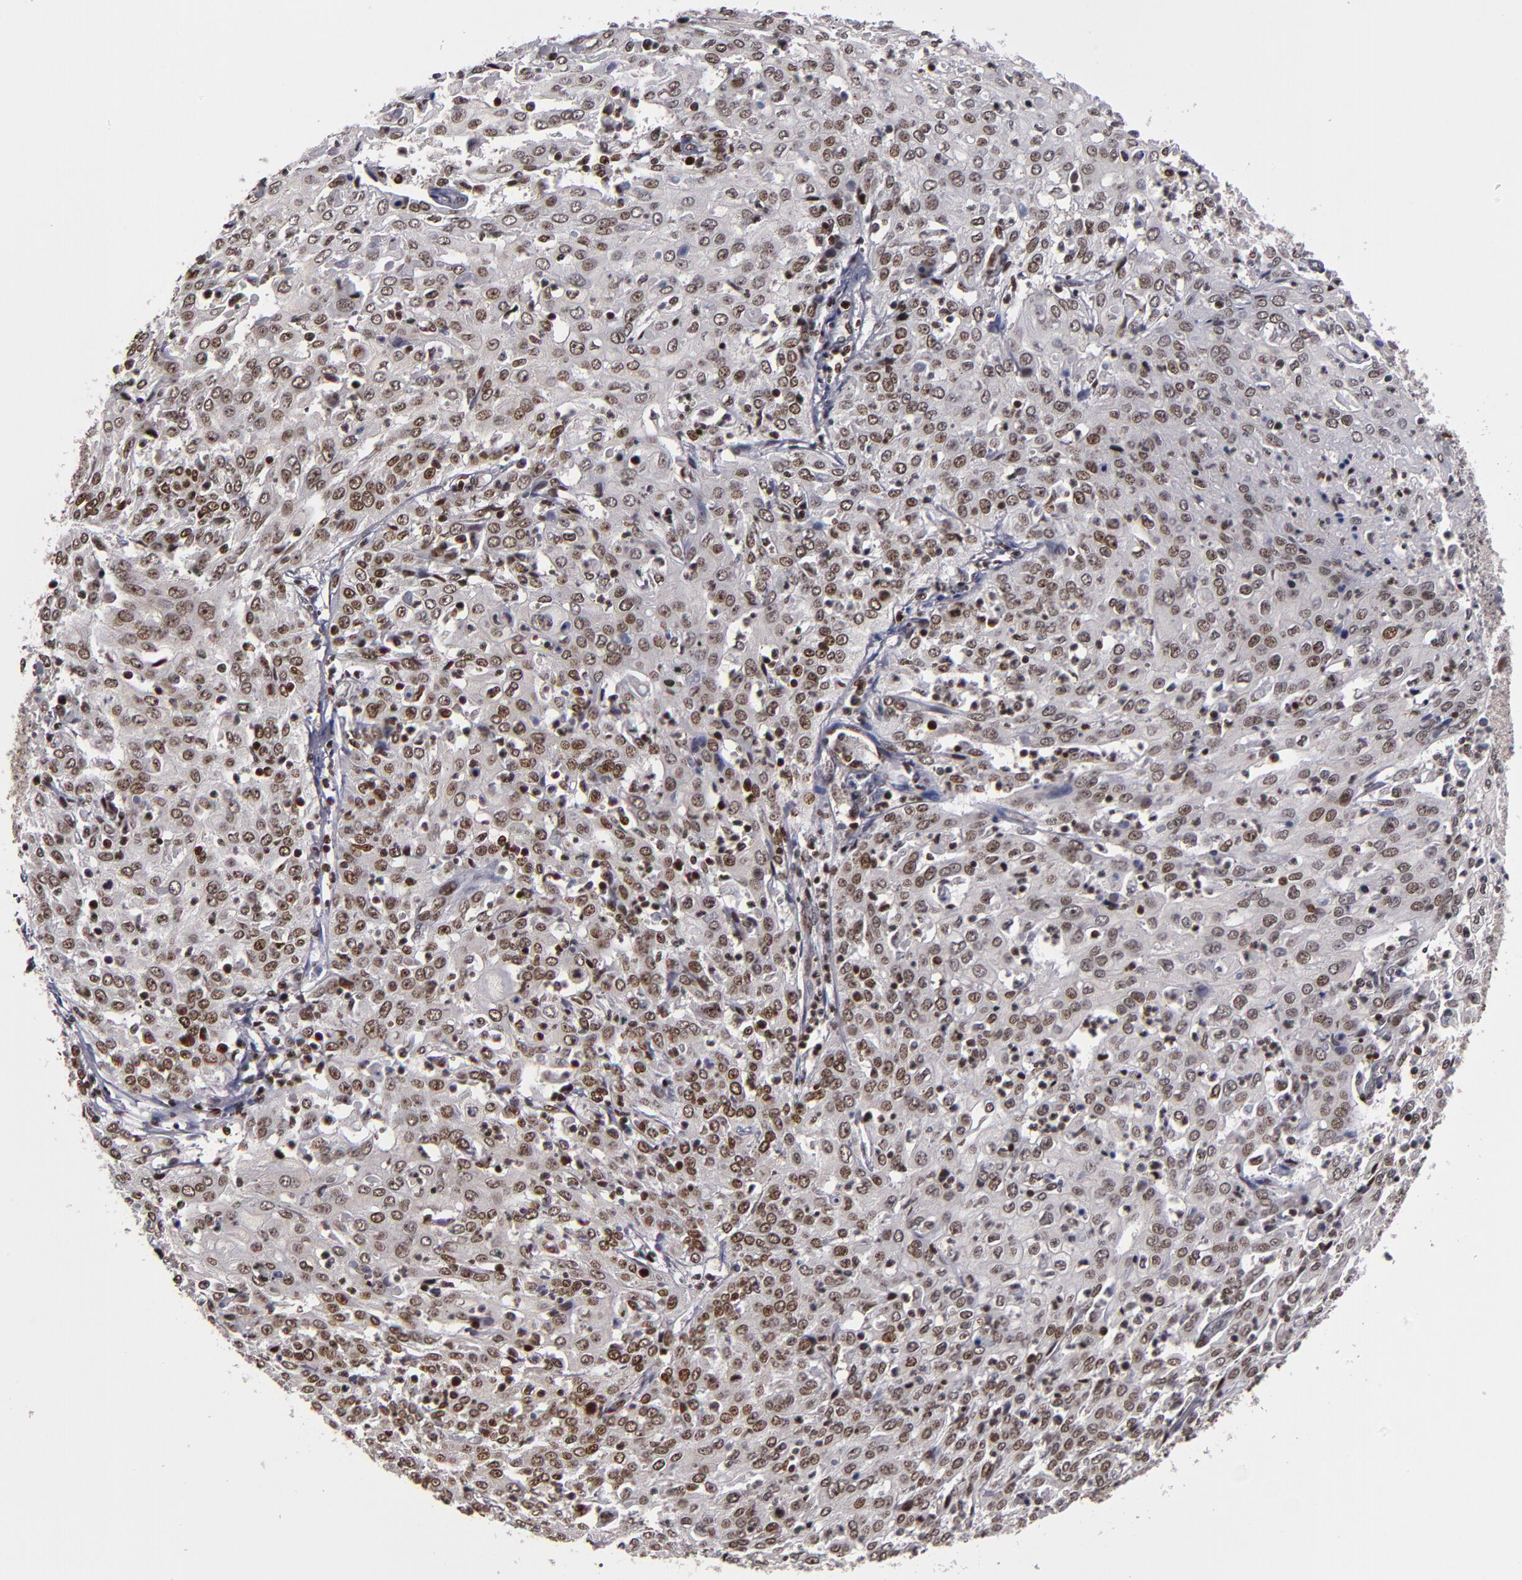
{"staining": {"intensity": "weak", "quantity": ">75%", "location": "nuclear"}, "tissue": "cervical cancer", "cell_type": "Tumor cells", "image_type": "cancer", "snomed": [{"axis": "morphology", "description": "Squamous cell carcinoma, NOS"}, {"axis": "topography", "description": "Cervix"}], "caption": "Protein expression analysis of human squamous cell carcinoma (cervical) reveals weak nuclear positivity in about >75% of tumor cells.", "gene": "KDM6A", "patient": {"sex": "female", "age": 39}}